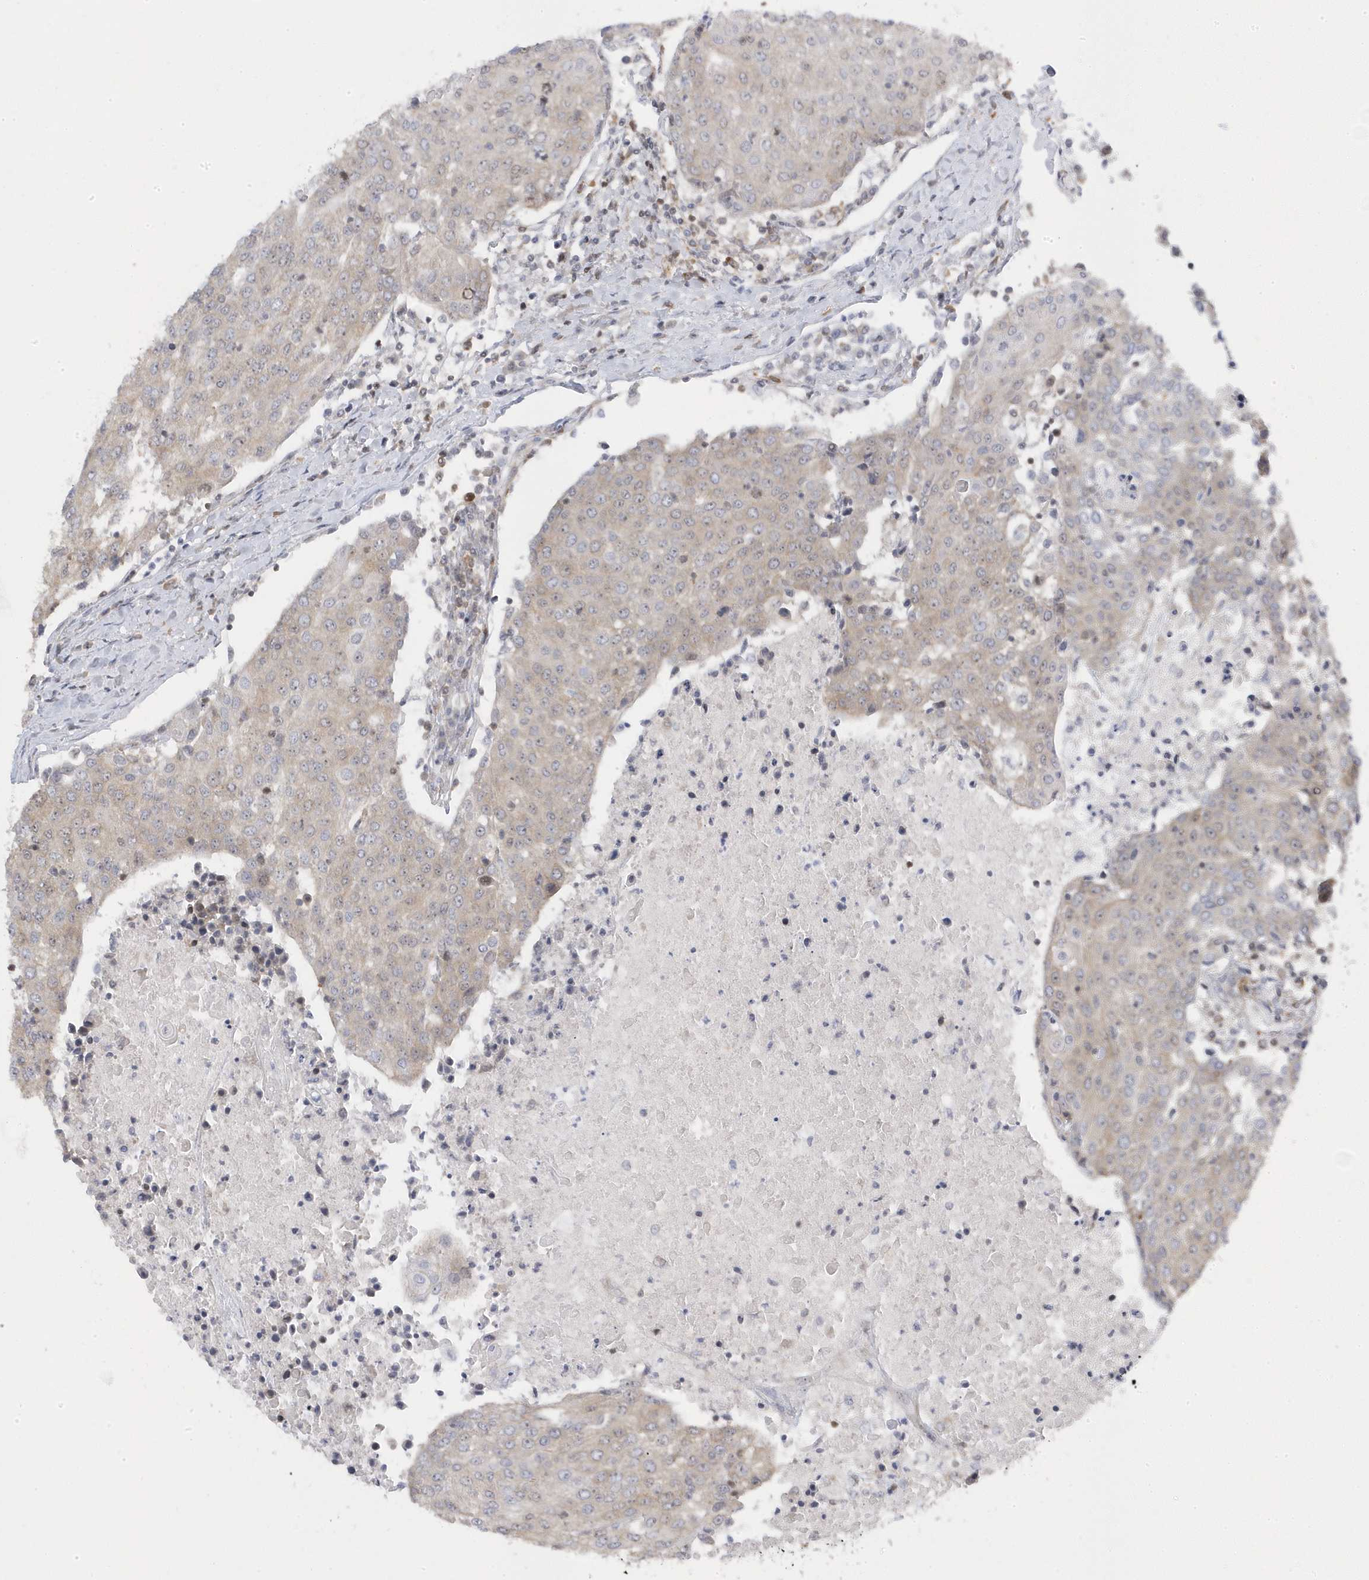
{"staining": {"intensity": "weak", "quantity": "<25%", "location": "cytoplasmic/membranous"}, "tissue": "urothelial cancer", "cell_type": "Tumor cells", "image_type": "cancer", "snomed": [{"axis": "morphology", "description": "Urothelial carcinoma, High grade"}, {"axis": "topography", "description": "Urinary bladder"}], "caption": "Tumor cells show no significant staining in urothelial carcinoma (high-grade).", "gene": "MAP7D3", "patient": {"sex": "female", "age": 85}}